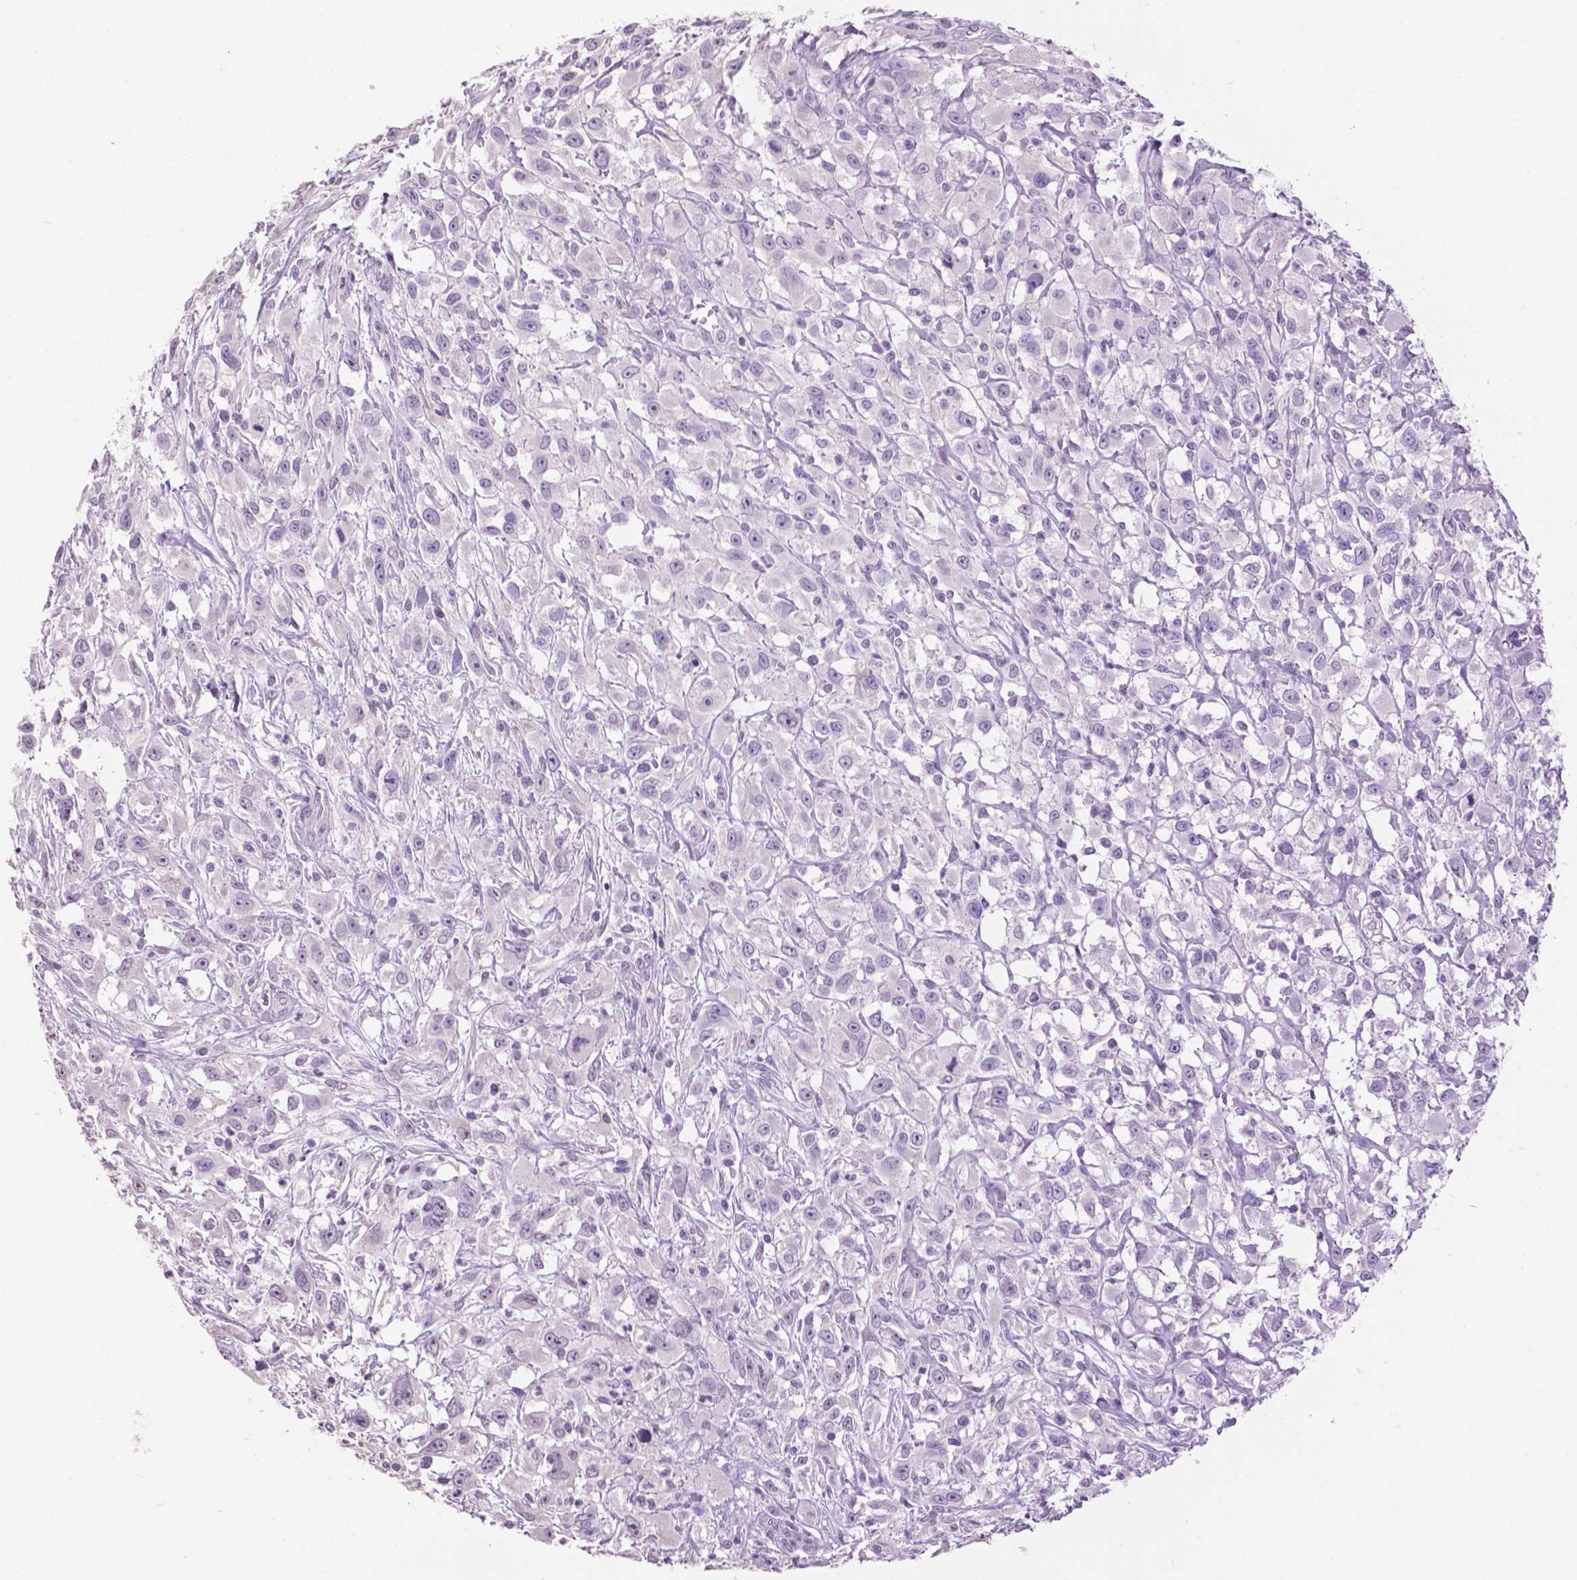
{"staining": {"intensity": "negative", "quantity": "none", "location": "none"}, "tissue": "head and neck cancer", "cell_type": "Tumor cells", "image_type": "cancer", "snomed": [{"axis": "morphology", "description": "Squamous cell carcinoma, NOS"}, {"axis": "morphology", "description": "Squamous cell carcinoma, metastatic, NOS"}, {"axis": "topography", "description": "Oral tissue"}, {"axis": "topography", "description": "Head-Neck"}], "caption": "This is a histopathology image of immunohistochemistry staining of head and neck squamous cell carcinoma, which shows no expression in tumor cells. (Brightfield microscopy of DAB immunohistochemistry (IHC) at high magnification).", "gene": "CRYBA4", "patient": {"sex": "female", "age": 85}}